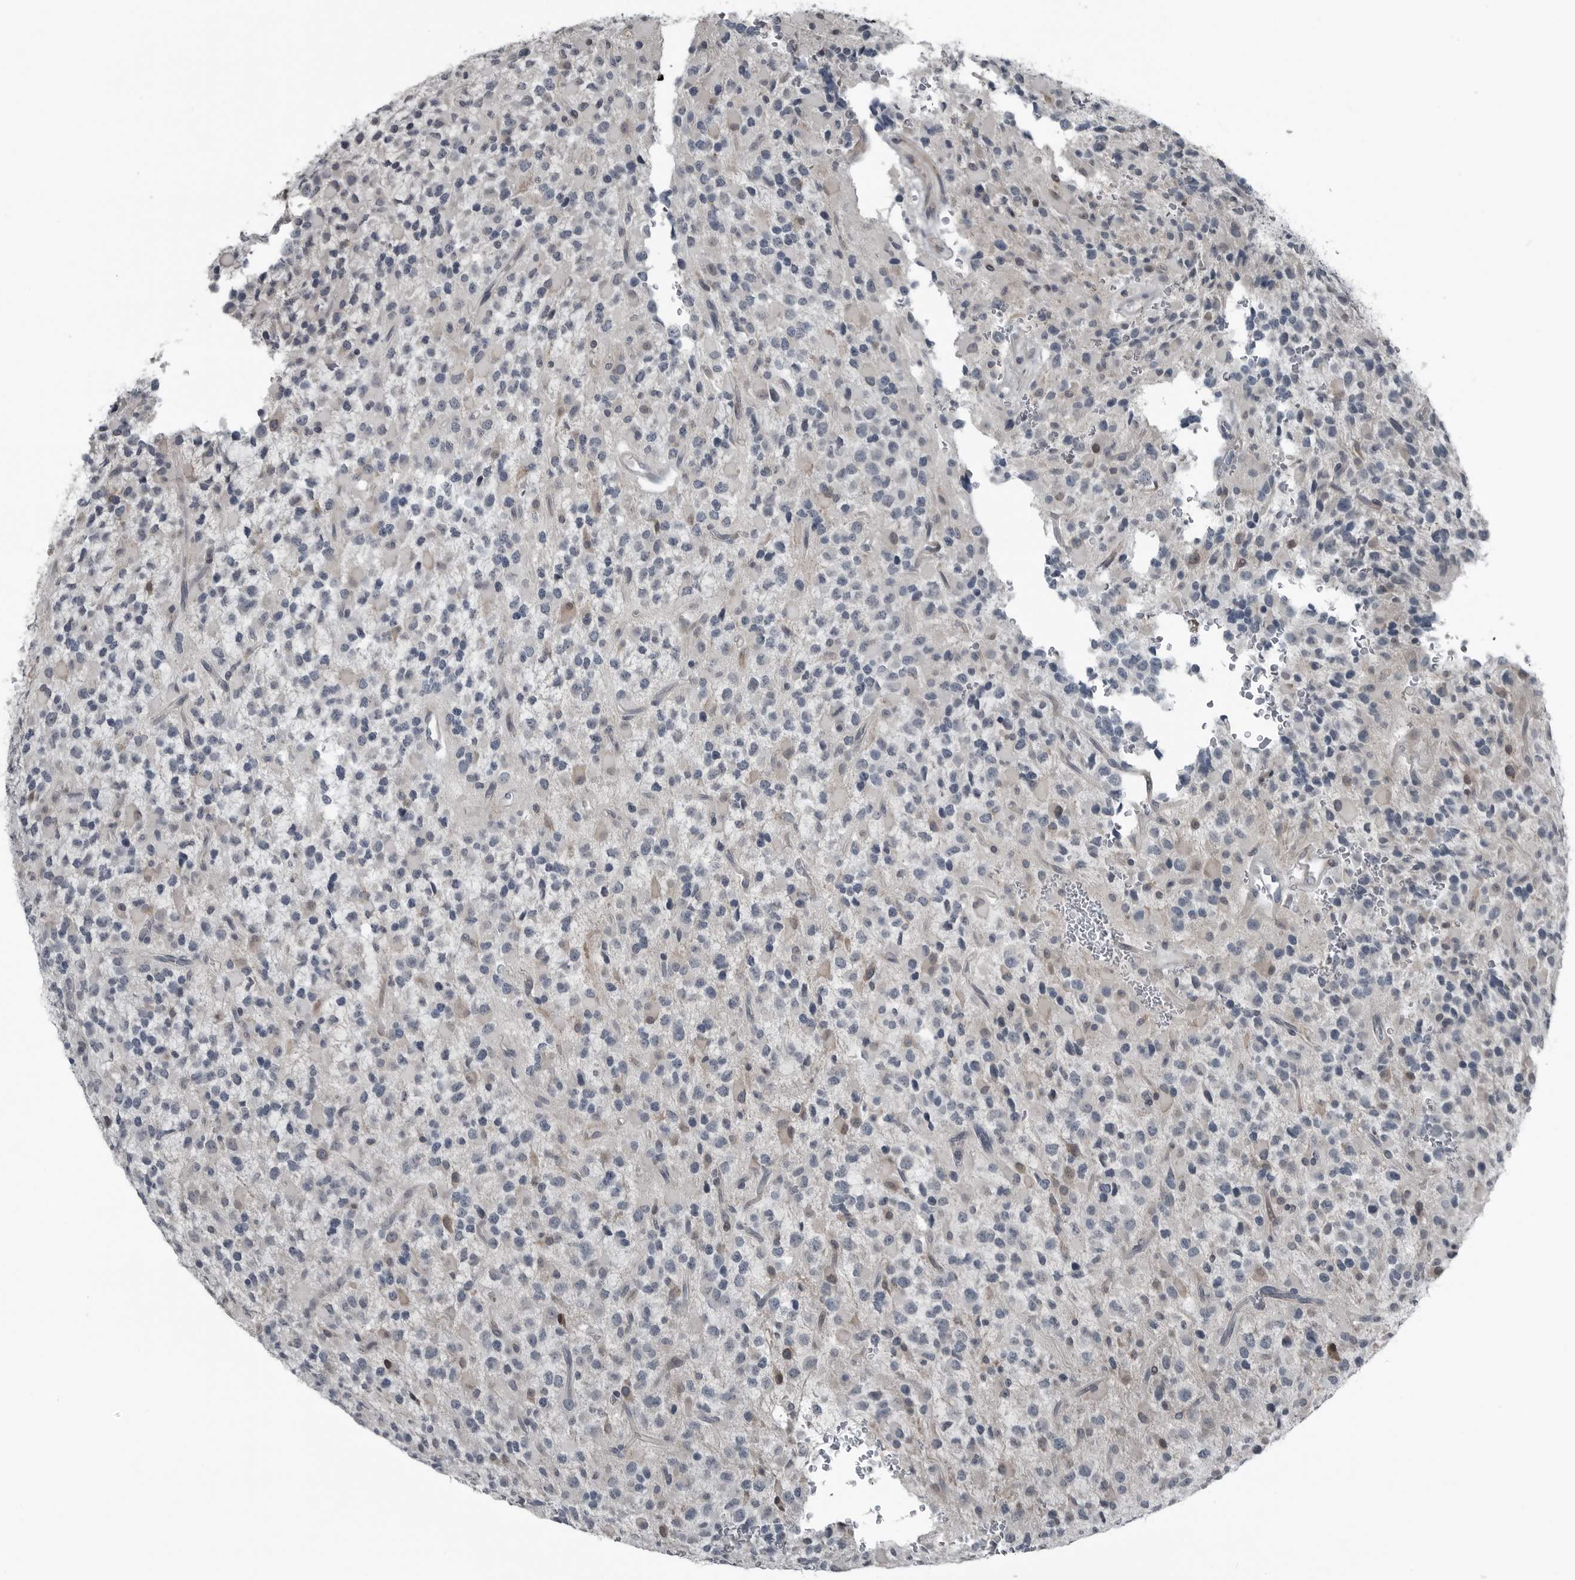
{"staining": {"intensity": "negative", "quantity": "none", "location": "none"}, "tissue": "glioma", "cell_type": "Tumor cells", "image_type": "cancer", "snomed": [{"axis": "morphology", "description": "Glioma, malignant, High grade"}, {"axis": "topography", "description": "Brain"}], "caption": "Immunohistochemical staining of malignant glioma (high-grade) shows no significant staining in tumor cells. (Stains: DAB IHC with hematoxylin counter stain, Microscopy: brightfield microscopy at high magnification).", "gene": "DNAAF11", "patient": {"sex": "male", "age": 34}}